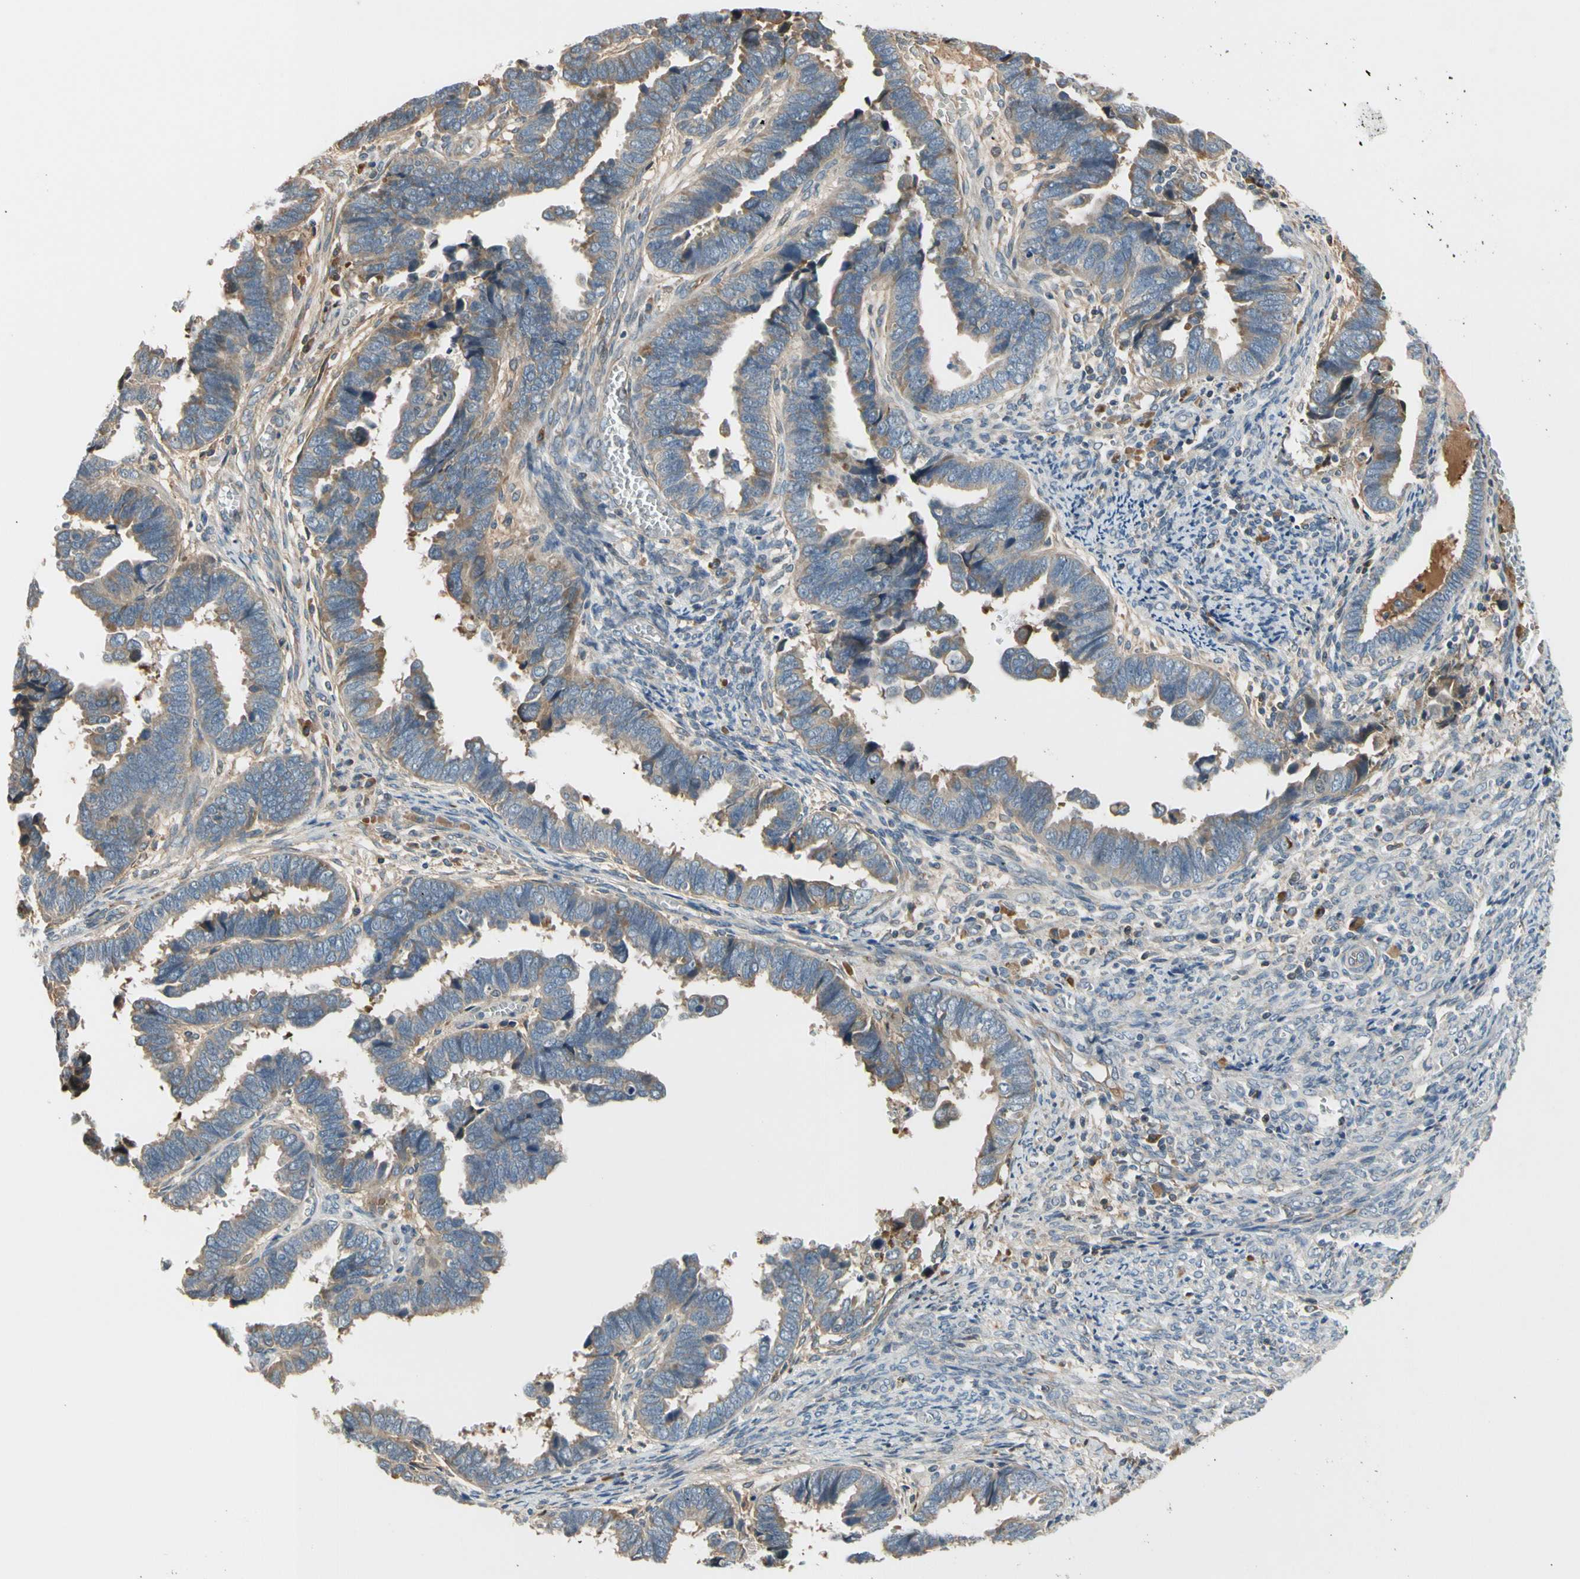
{"staining": {"intensity": "weak", "quantity": ">75%", "location": "cytoplasmic/membranous"}, "tissue": "endometrial cancer", "cell_type": "Tumor cells", "image_type": "cancer", "snomed": [{"axis": "morphology", "description": "Adenocarcinoma, NOS"}, {"axis": "topography", "description": "Endometrium"}], "caption": "Protein staining of endometrial adenocarcinoma tissue exhibits weak cytoplasmic/membranous positivity in approximately >75% of tumor cells.", "gene": "C4A", "patient": {"sex": "female", "age": 75}}